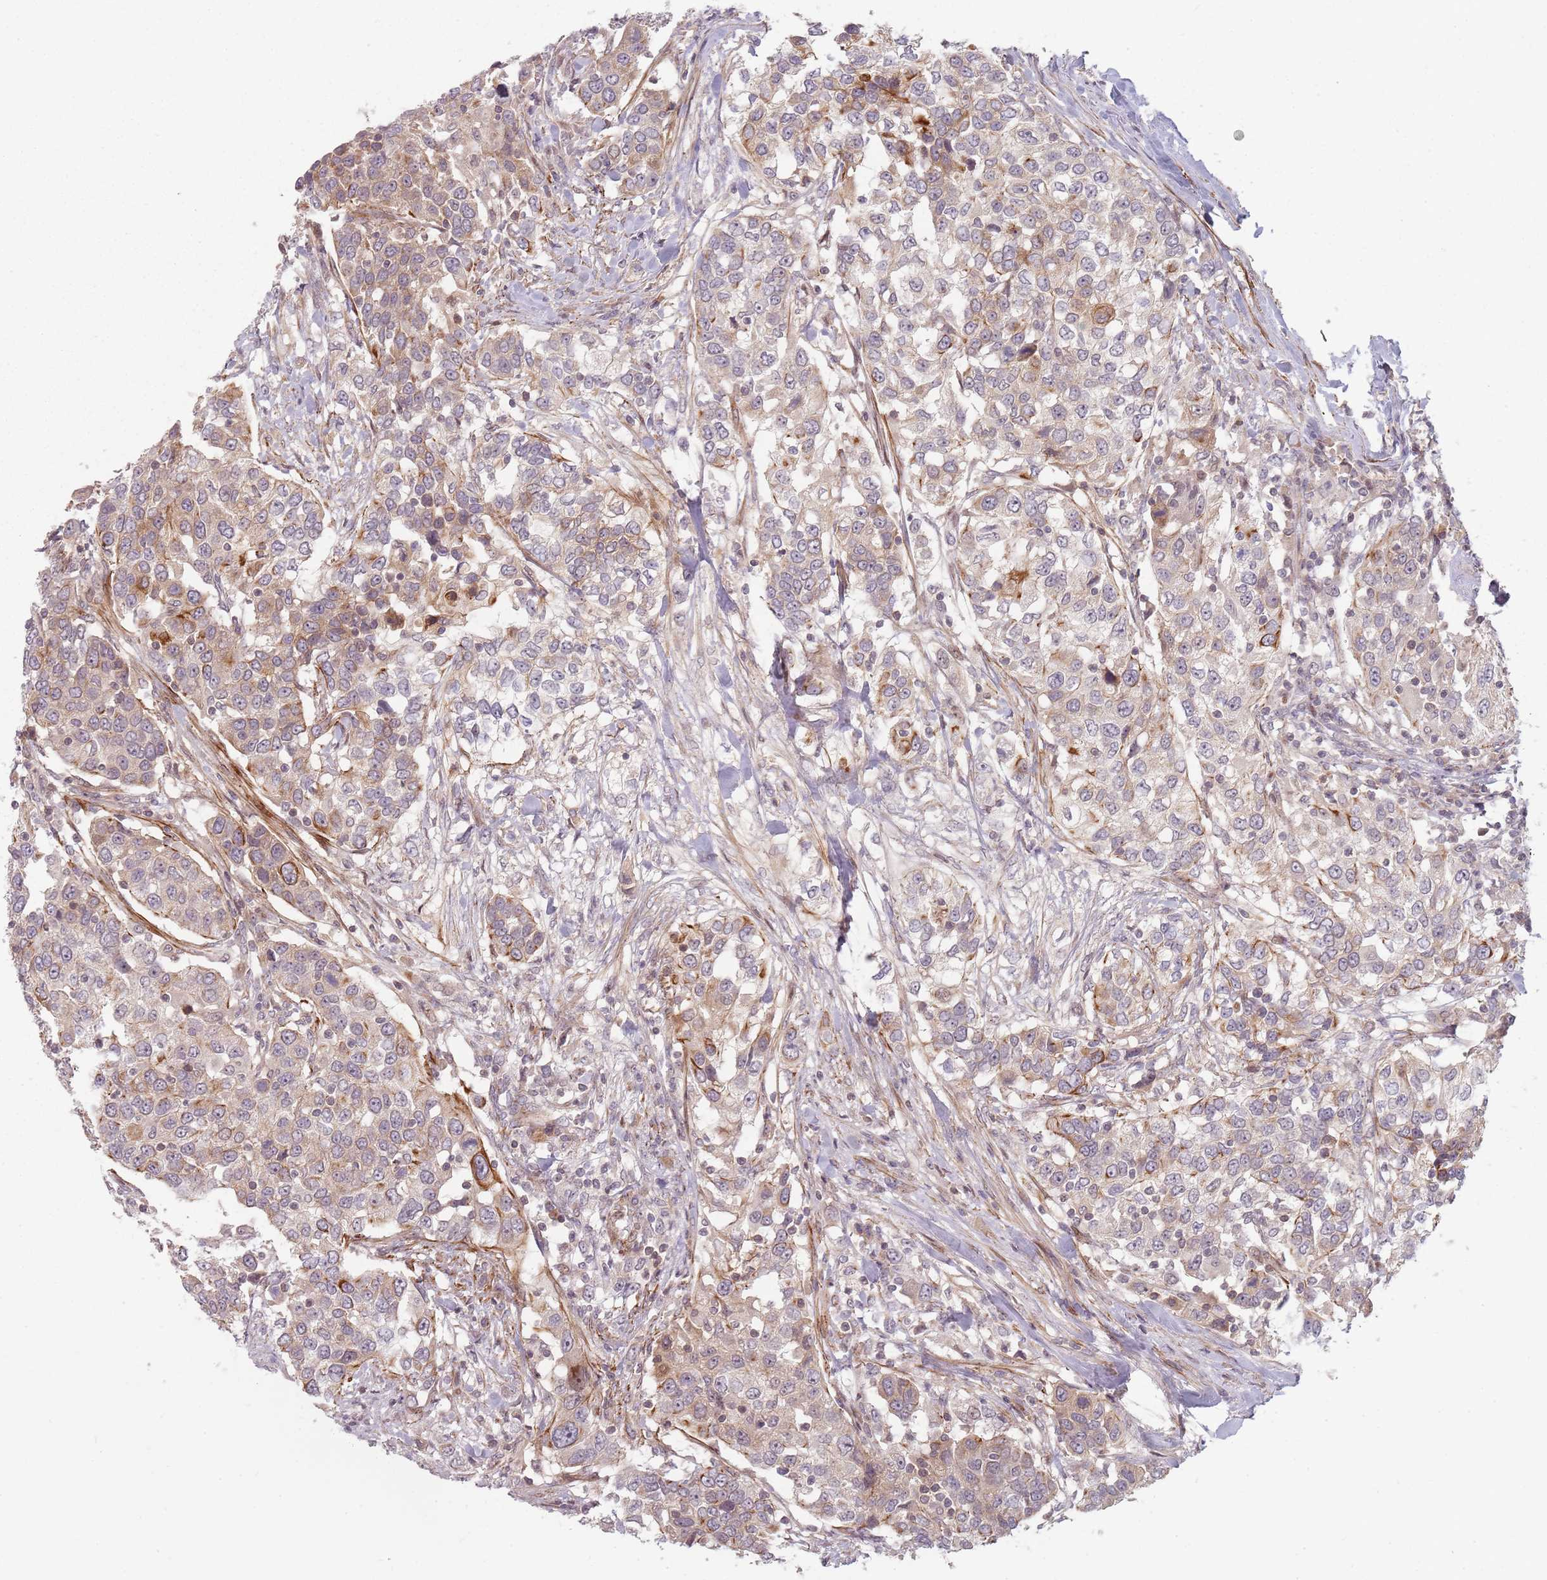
{"staining": {"intensity": "weak", "quantity": "<25%", "location": "cytoplasmic/membranous"}, "tissue": "urothelial cancer", "cell_type": "Tumor cells", "image_type": "cancer", "snomed": [{"axis": "morphology", "description": "Urothelial carcinoma, High grade"}, {"axis": "topography", "description": "Urinary bladder"}], "caption": "DAB immunohistochemical staining of urothelial cancer exhibits no significant positivity in tumor cells.", "gene": "RPS6KA2", "patient": {"sex": "female", "age": 80}}